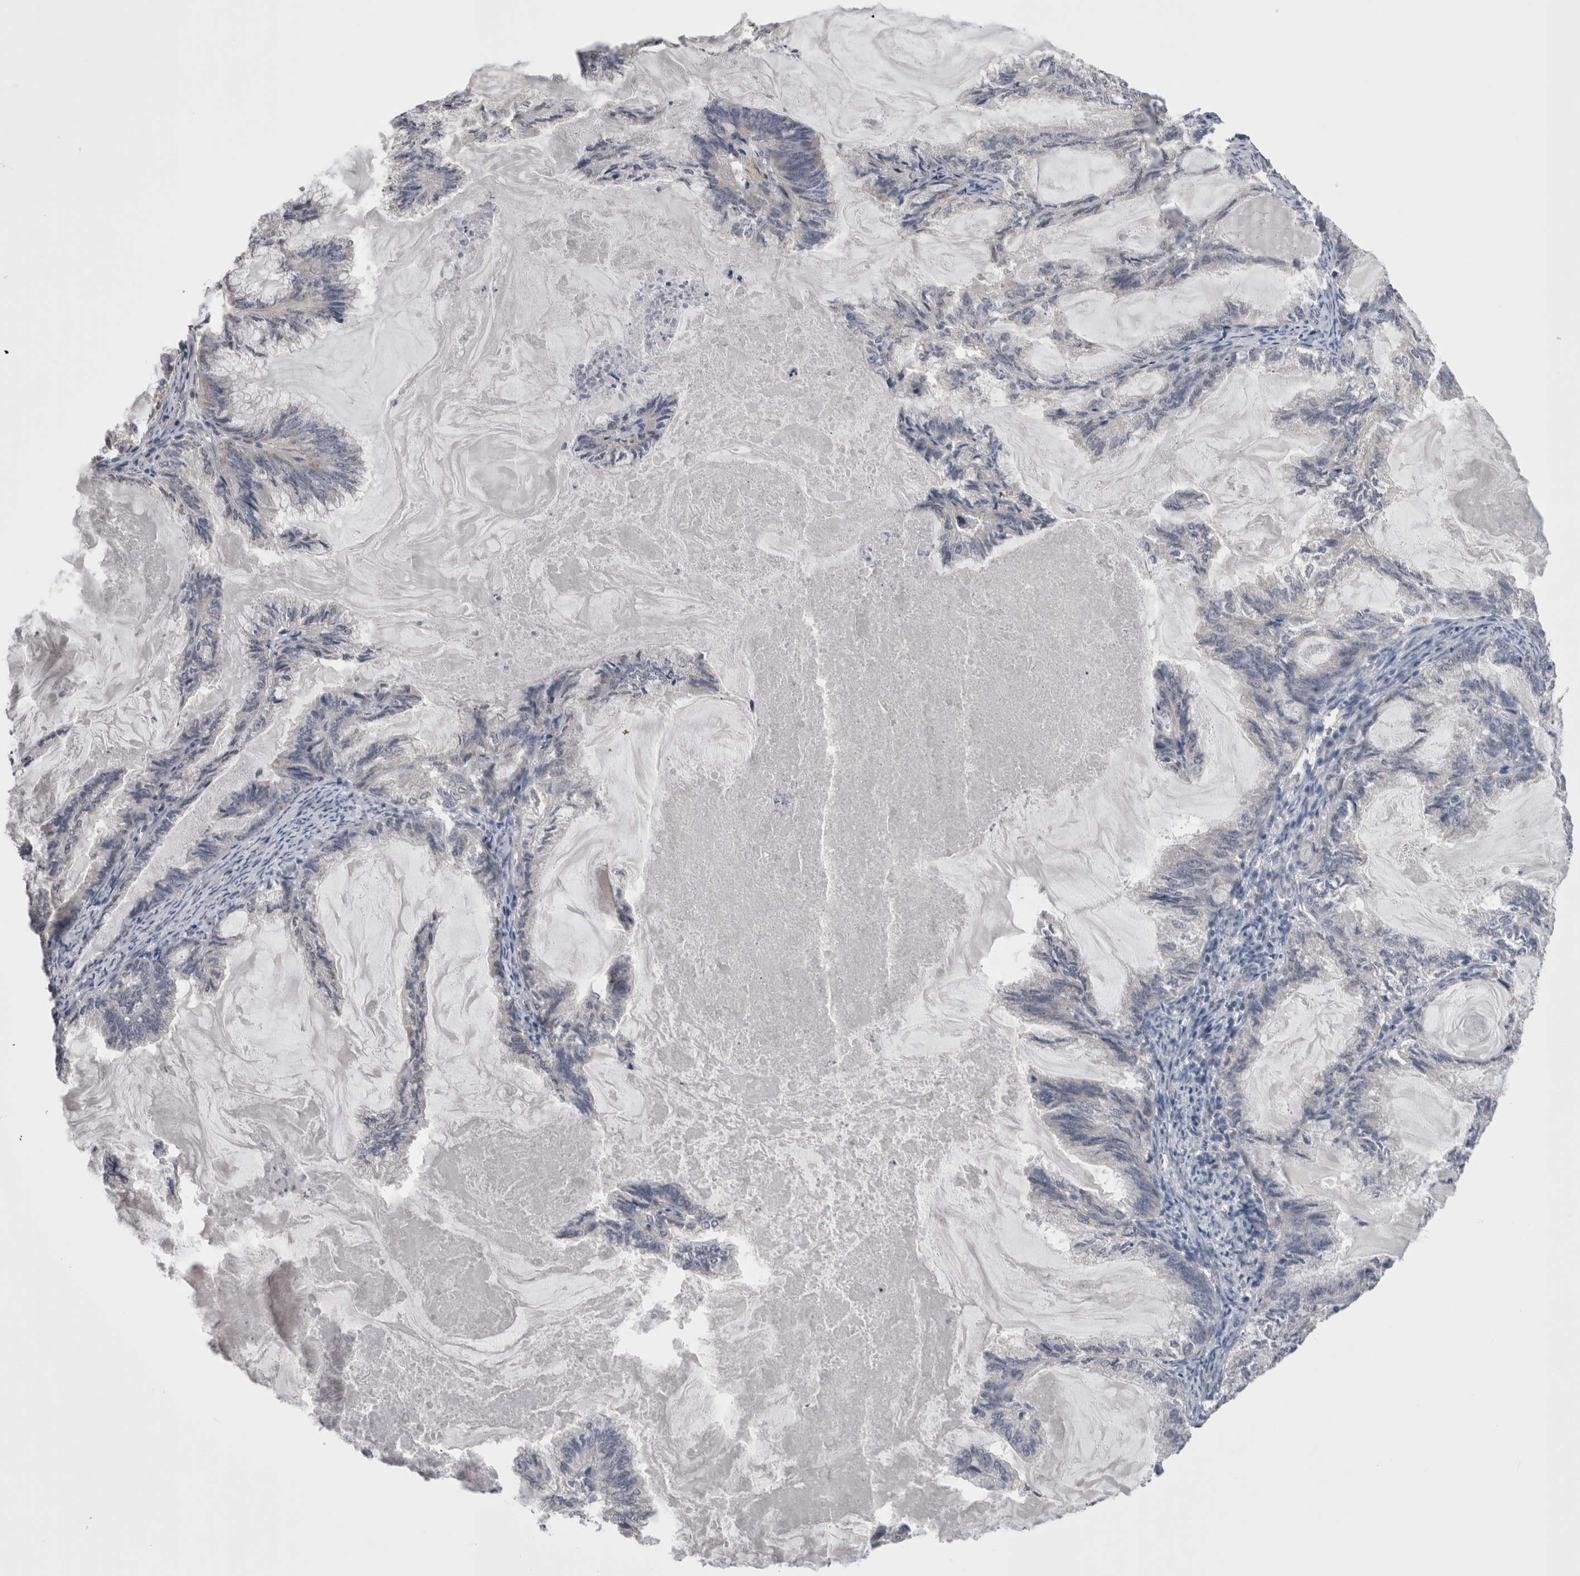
{"staining": {"intensity": "negative", "quantity": "none", "location": "none"}, "tissue": "endometrial cancer", "cell_type": "Tumor cells", "image_type": "cancer", "snomed": [{"axis": "morphology", "description": "Adenocarcinoma, NOS"}, {"axis": "topography", "description": "Endometrium"}], "caption": "Protein analysis of endometrial adenocarcinoma demonstrates no significant positivity in tumor cells. (DAB (3,3'-diaminobenzidine) IHC visualized using brightfield microscopy, high magnification).", "gene": "DCTN6", "patient": {"sex": "female", "age": 86}}